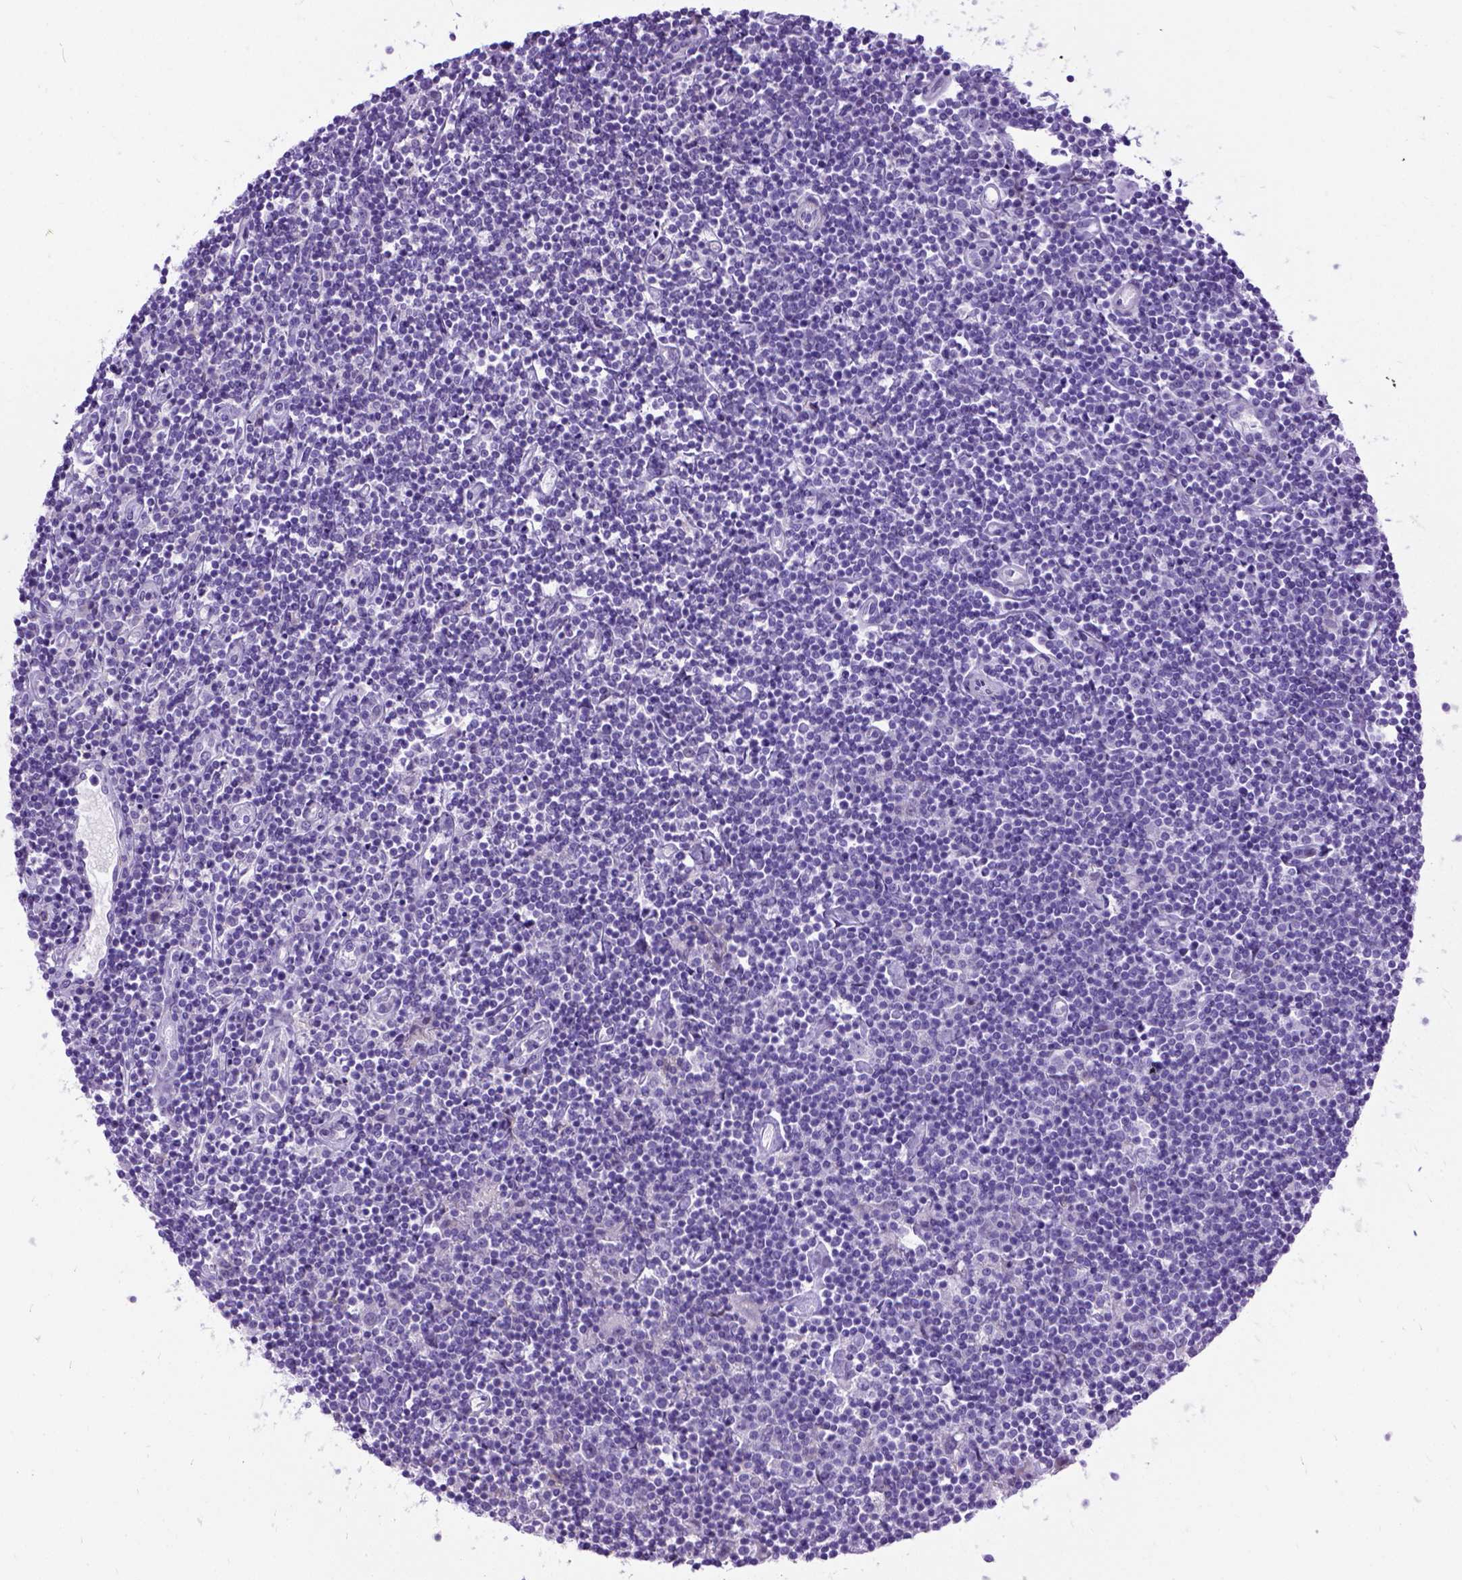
{"staining": {"intensity": "negative", "quantity": "none", "location": "none"}, "tissue": "lymphoma", "cell_type": "Tumor cells", "image_type": "cancer", "snomed": [{"axis": "morphology", "description": "Hodgkin's disease, NOS"}, {"axis": "topography", "description": "Lymph node"}], "caption": "Immunohistochemistry (IHC) of Hodgkin's disease exhibits no expression in tumor cells.", "gene": "PRG2", "patient": {"sex": "male", "age": 40}}